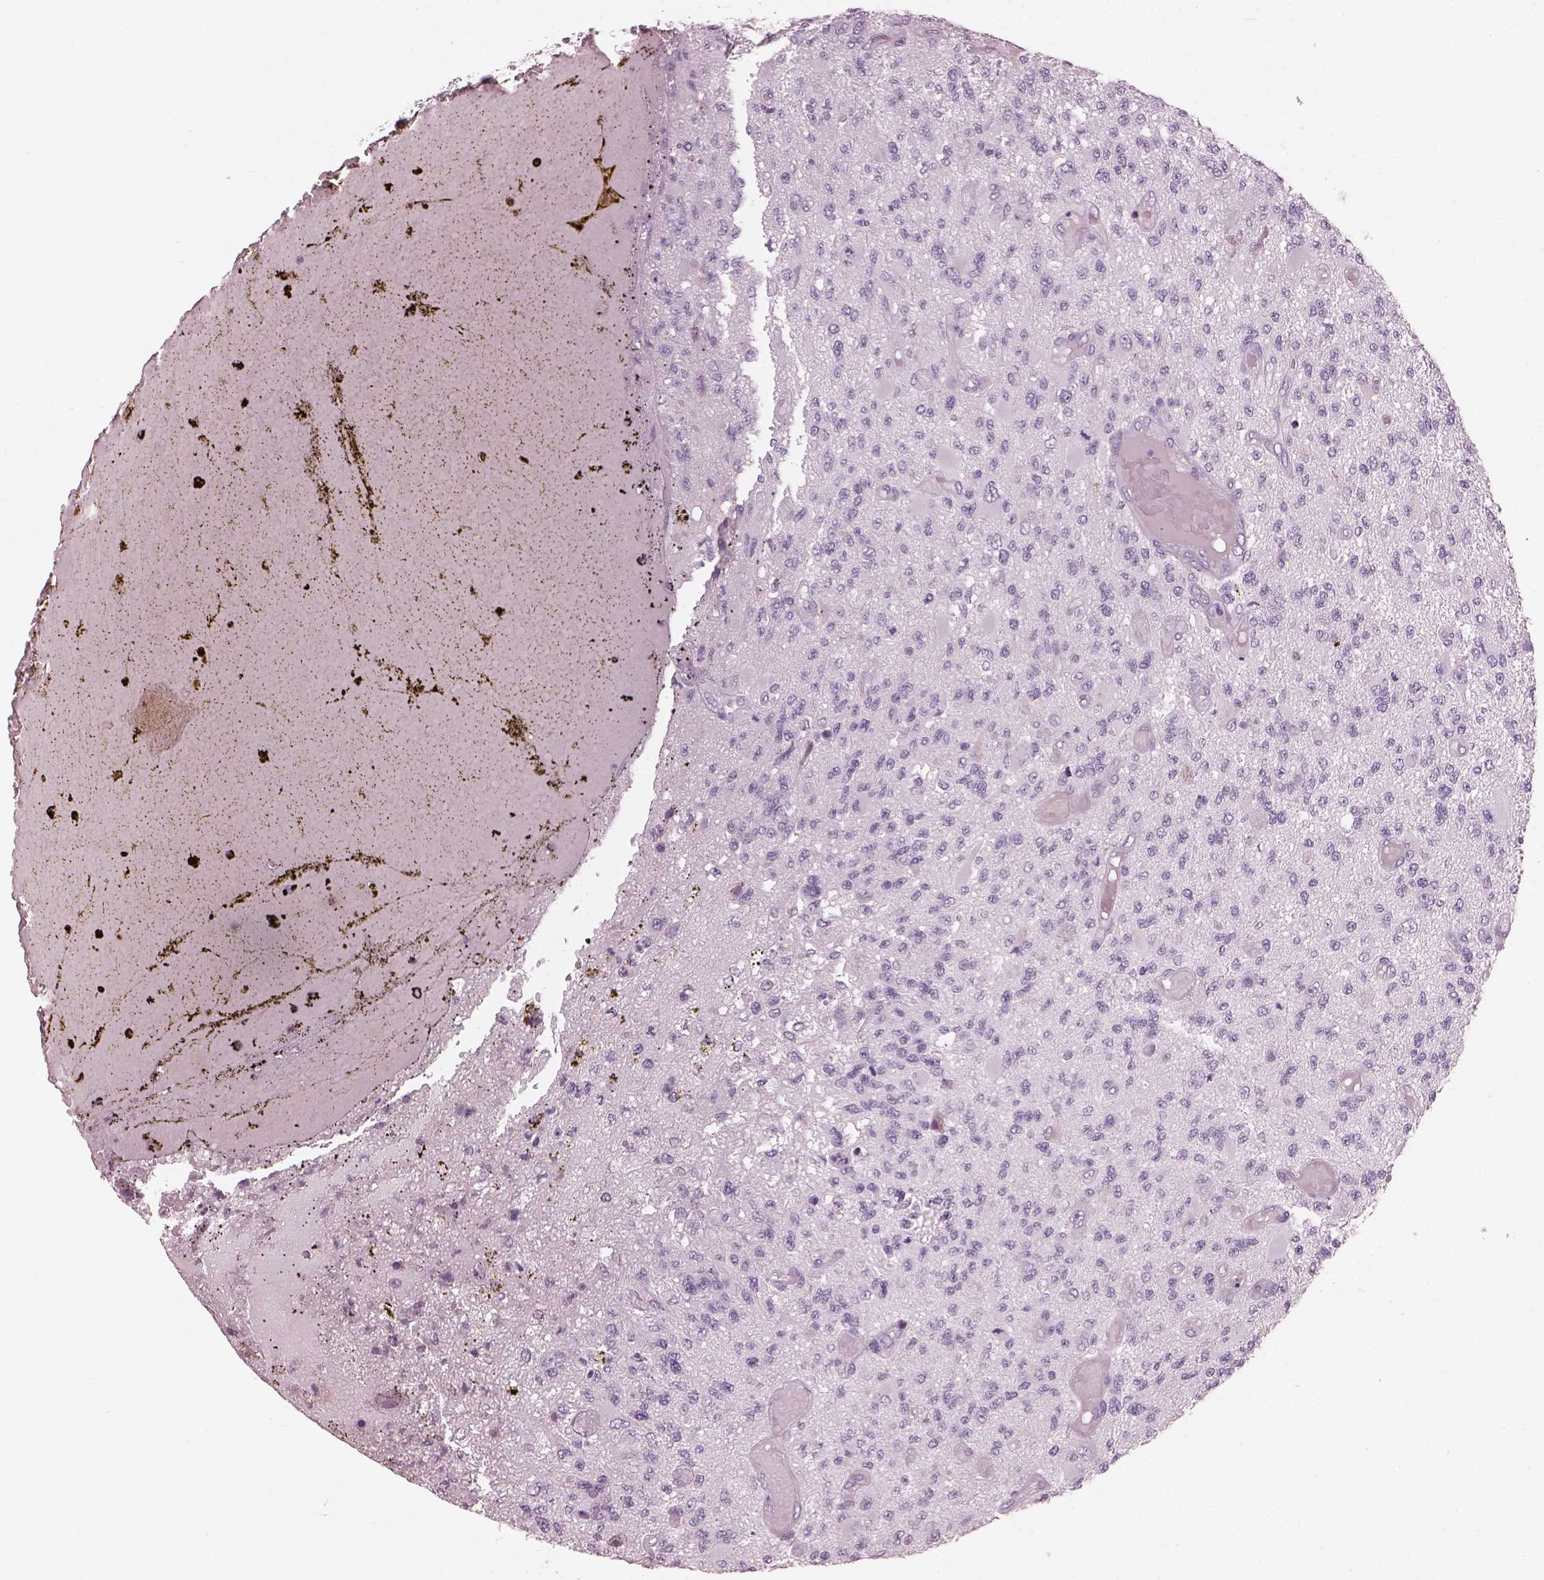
{"staining": {"intensity": "negative", "quantity": "none", "location": "none"}, "tissue": "glioma", "cell_type": "Tumor cells", "image_type": "cancer", "snomed": [{"axis": "morphology", "description": "Glioma, malignant, High grade"}, {"axis": "topography", "description": "Brain"}], "caption": "Immunohistochemistry of human malignant high-grade glioma displays no expression in tumor cells. Nuclei are stained in blue.", "gene": "HYDIN", "patient": {"sex": "female", "age": 63}}